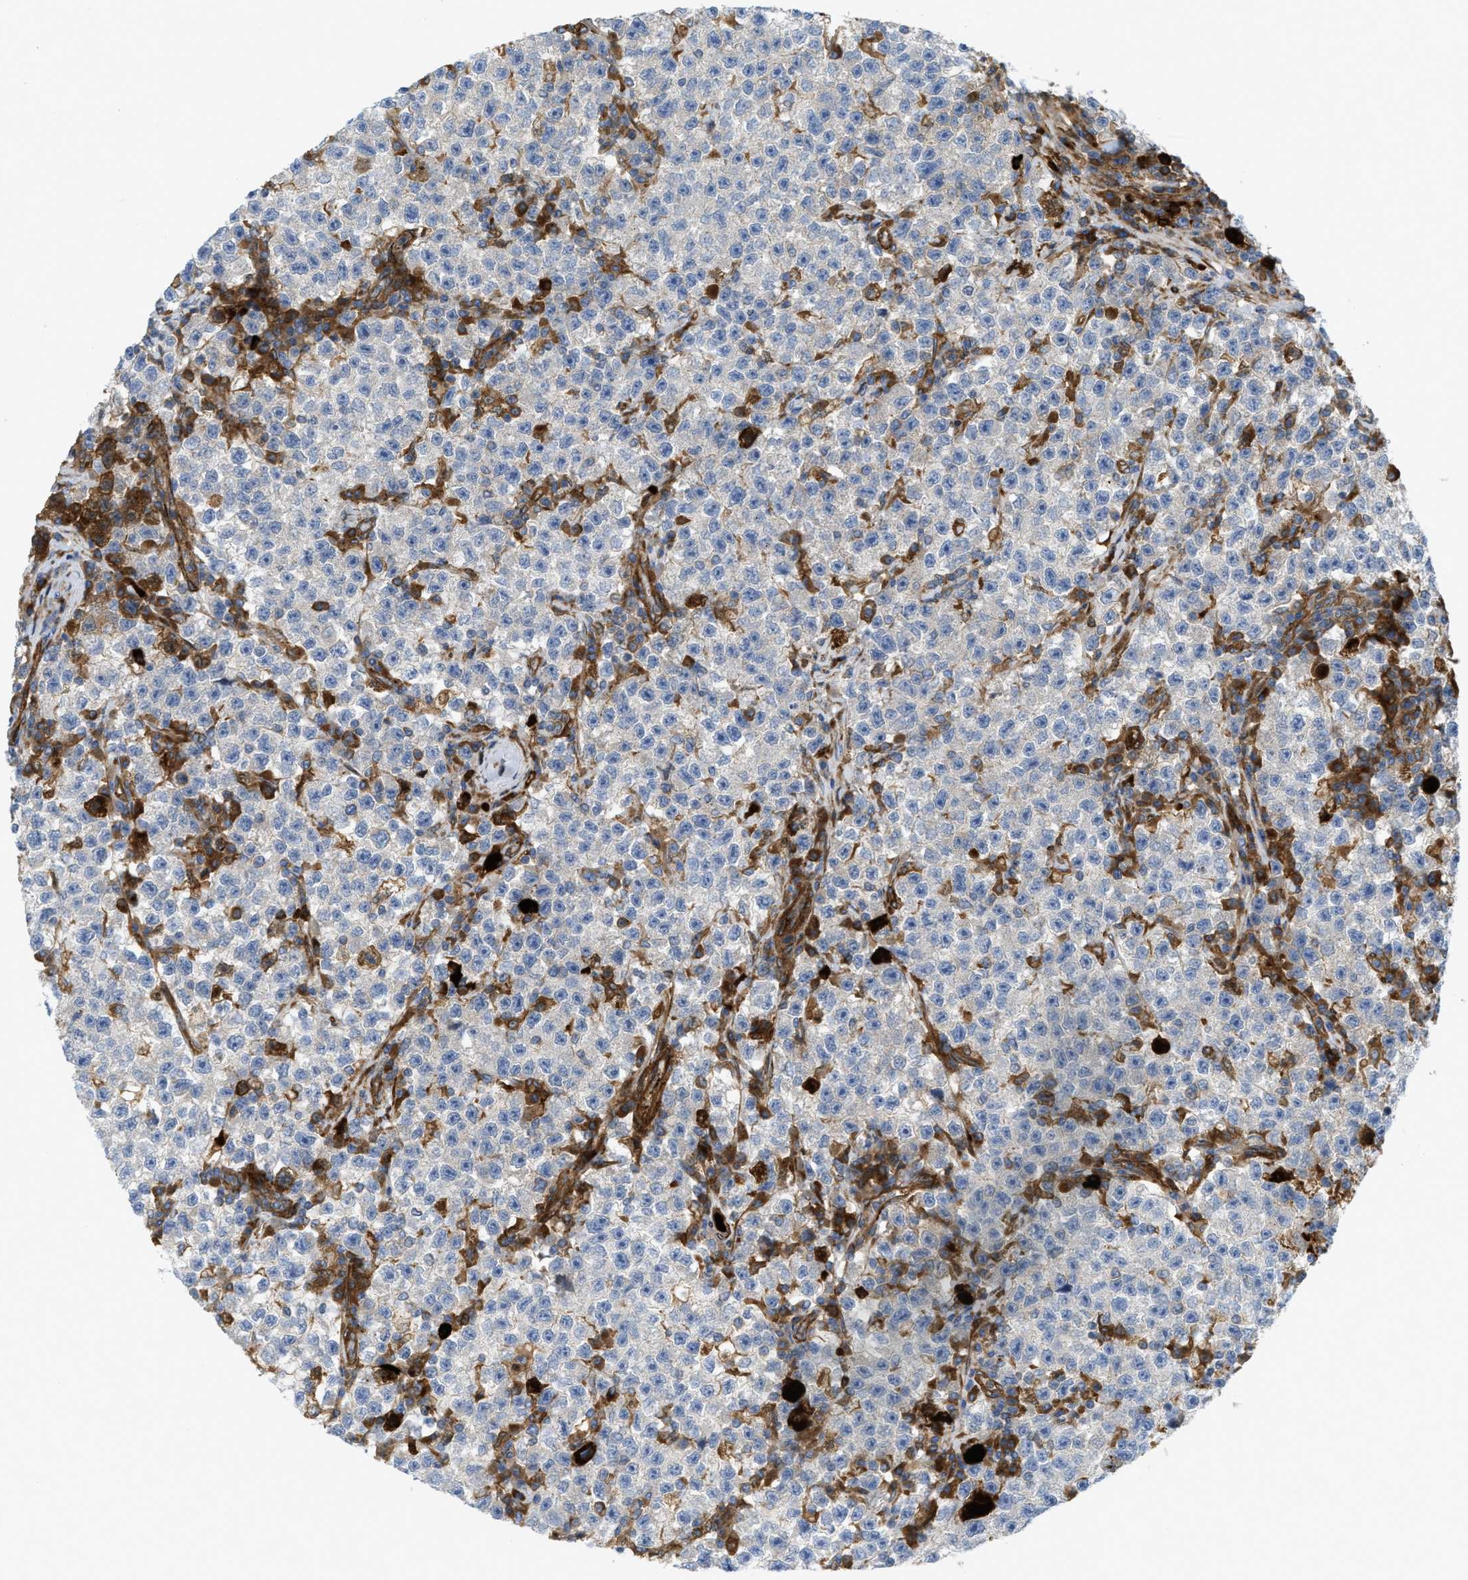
{"staining": {"intensity": "negative", "quantity": "none", "location": "none"}, "tissue": "testis cancer", "cell_type": "Tumor cells", "image_type": "cancer", "snomed": [{"axis": "morphology", "description": "Seminoma, NOS"}, {"axis": "topography", "description": "Testis"}], "caption": "Testis cancer (seminoma) was stained to show a protein in brown. There is no significant expression in tumor cells.", "gene": "PICALM", "patient": {"sex": "male", "age": 22}}